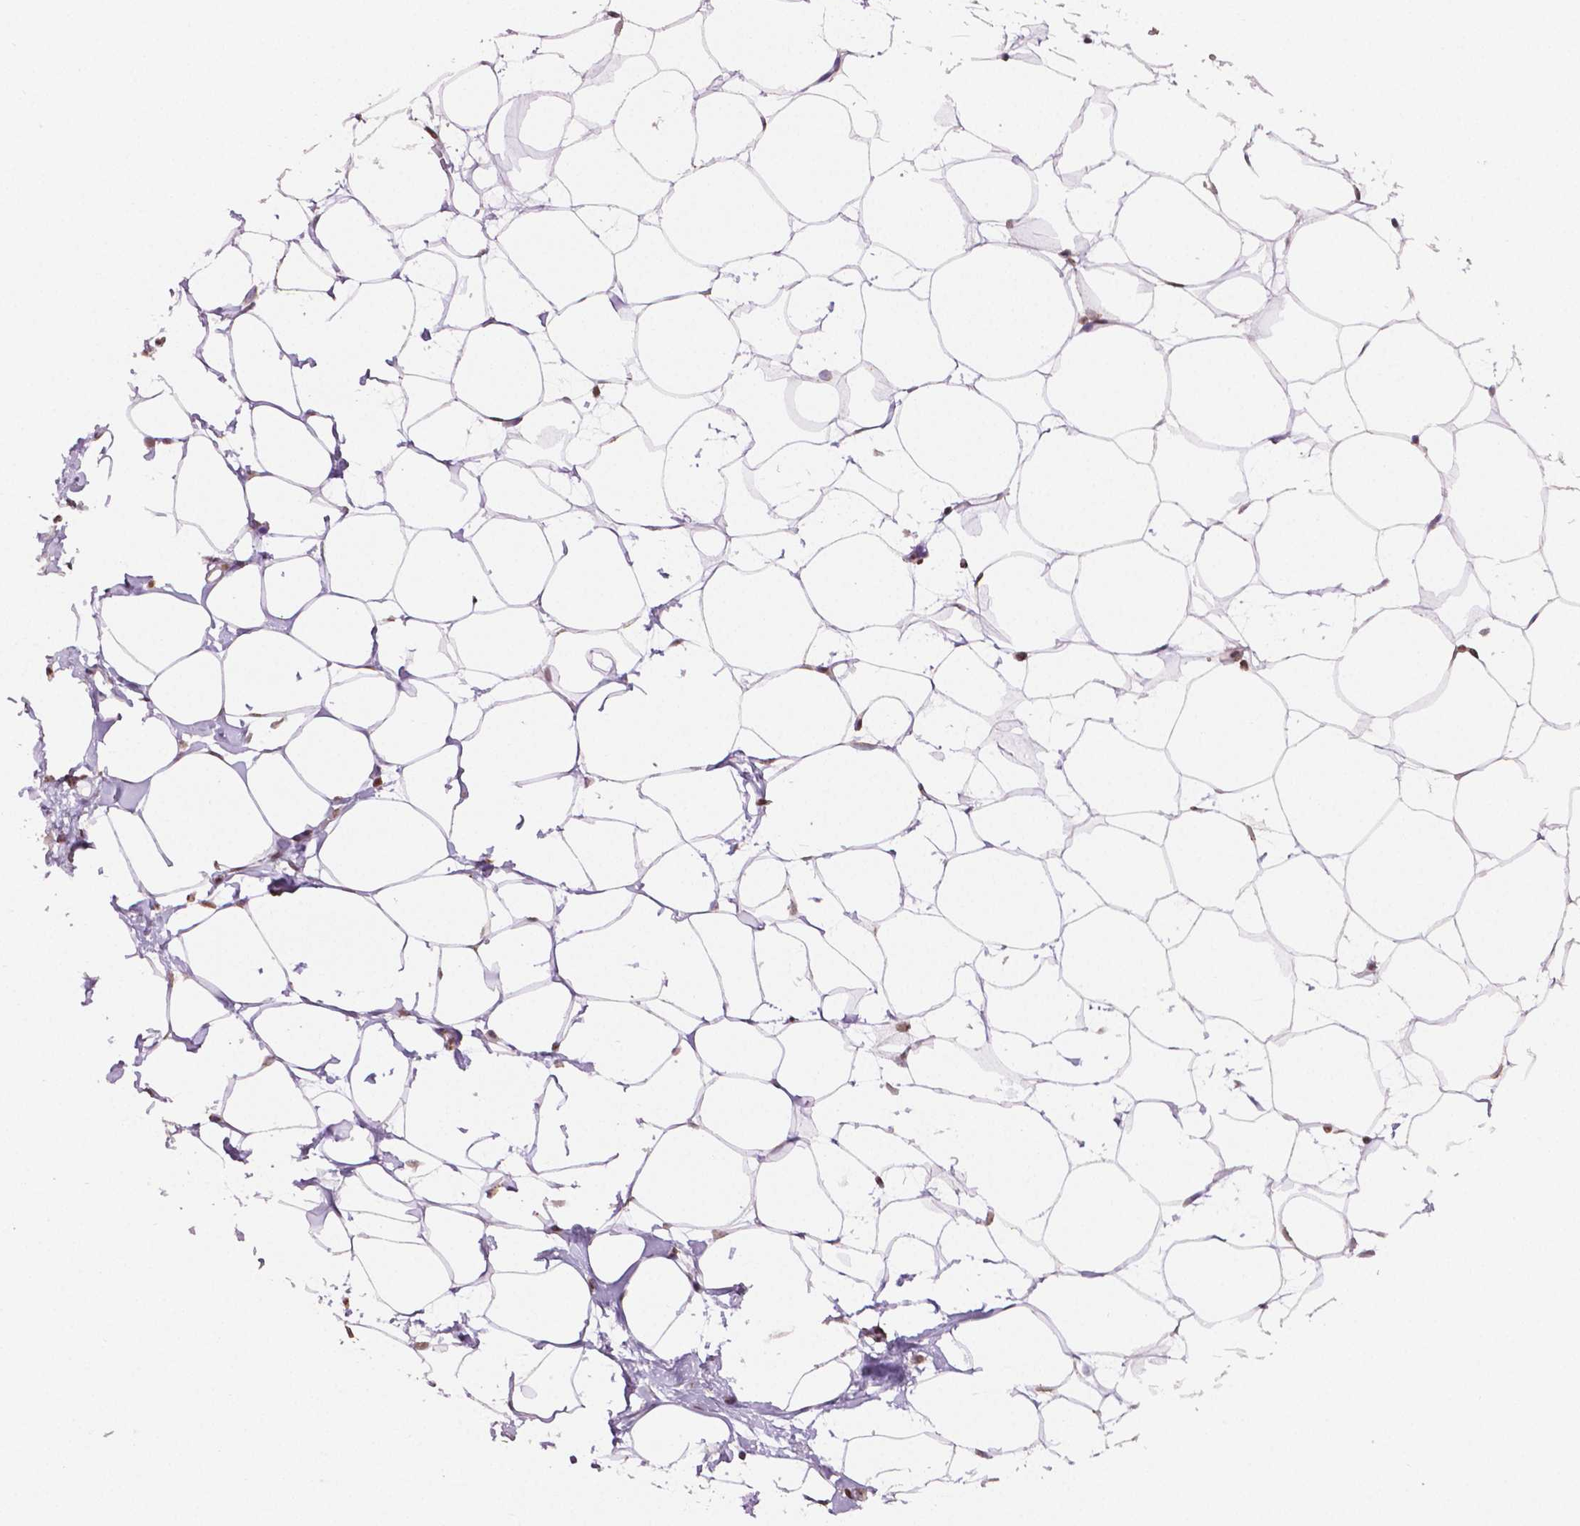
{"staining": {"intensity": "moderate", "quantity": "<25%", "location": "nuclear"}, "tissue": "breast", "cell_type": "Adipocytes", "image_type": "normal", "snomed": [{"axis": "morphology", "description": "Normal tissue, NOS"}, {"axis": "topography", "description": "Breast"}], "caption": "IHC image of unremarkable breast stained for a protein (brown), which shows low levels of moderate nuclear positivity in approximately <25% of adipocytes.", "gene": "DEK", "patient": {"sex": "female", "age": 27}}